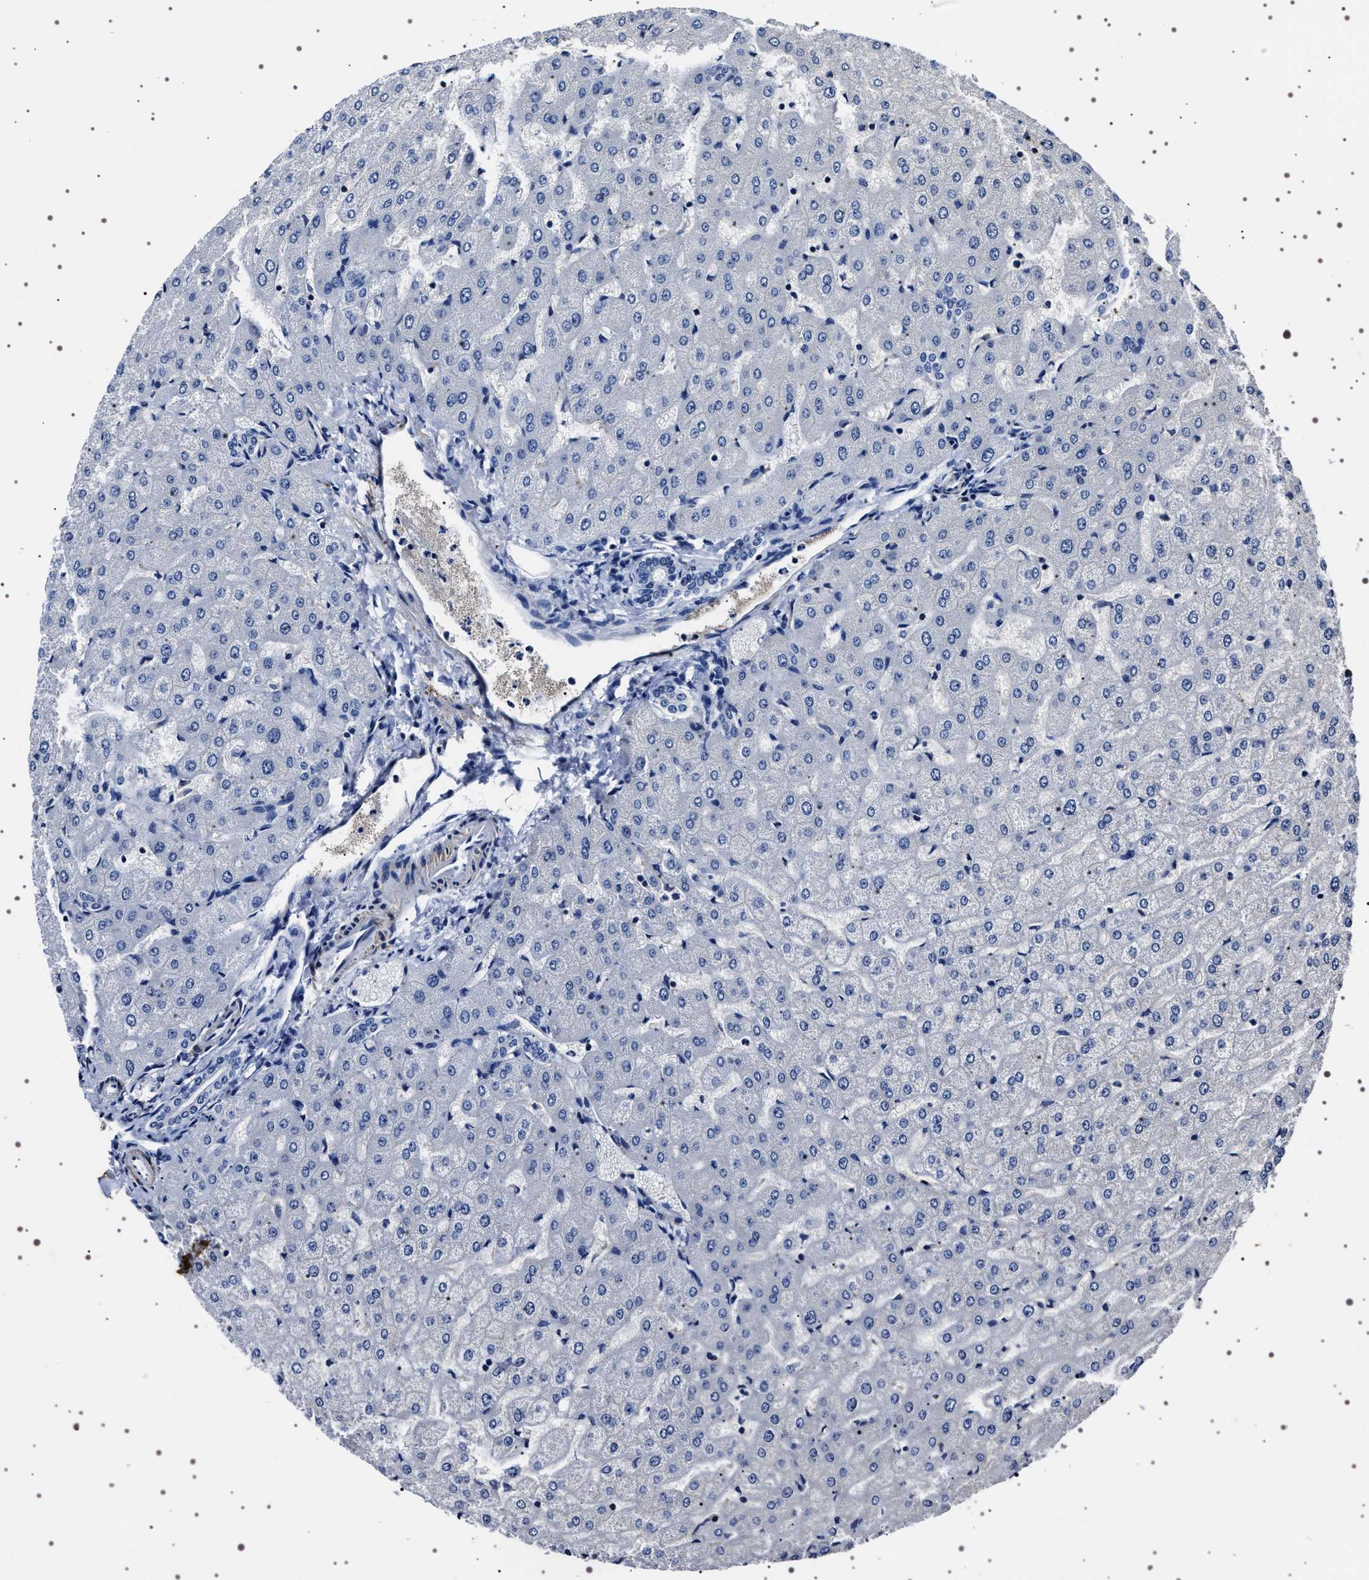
{"staining": {"intensity": "negative", "quantity": "none", "location": "none"}, "tissue": "liver", "cell_type": "Cholangiocytes", "image_type": "normal", "snomed": [{"axis": "morphology", "description": "Normal tissue, NOS"}, {"axis": "morphology", "description": "Fibrosis, NOS"}, {"axis": "topography", "description": "Liver"}], "caption": "An IHC histopathology image of normal liver is shown. There is no staining in cholangiocytes of liver. (DAB (3,3'-diaminobenzidine) immunohistochemistry with hematoxylin counter stain).", "gene": "WDR1", "patient": {"sex": "female", "age": 29}}